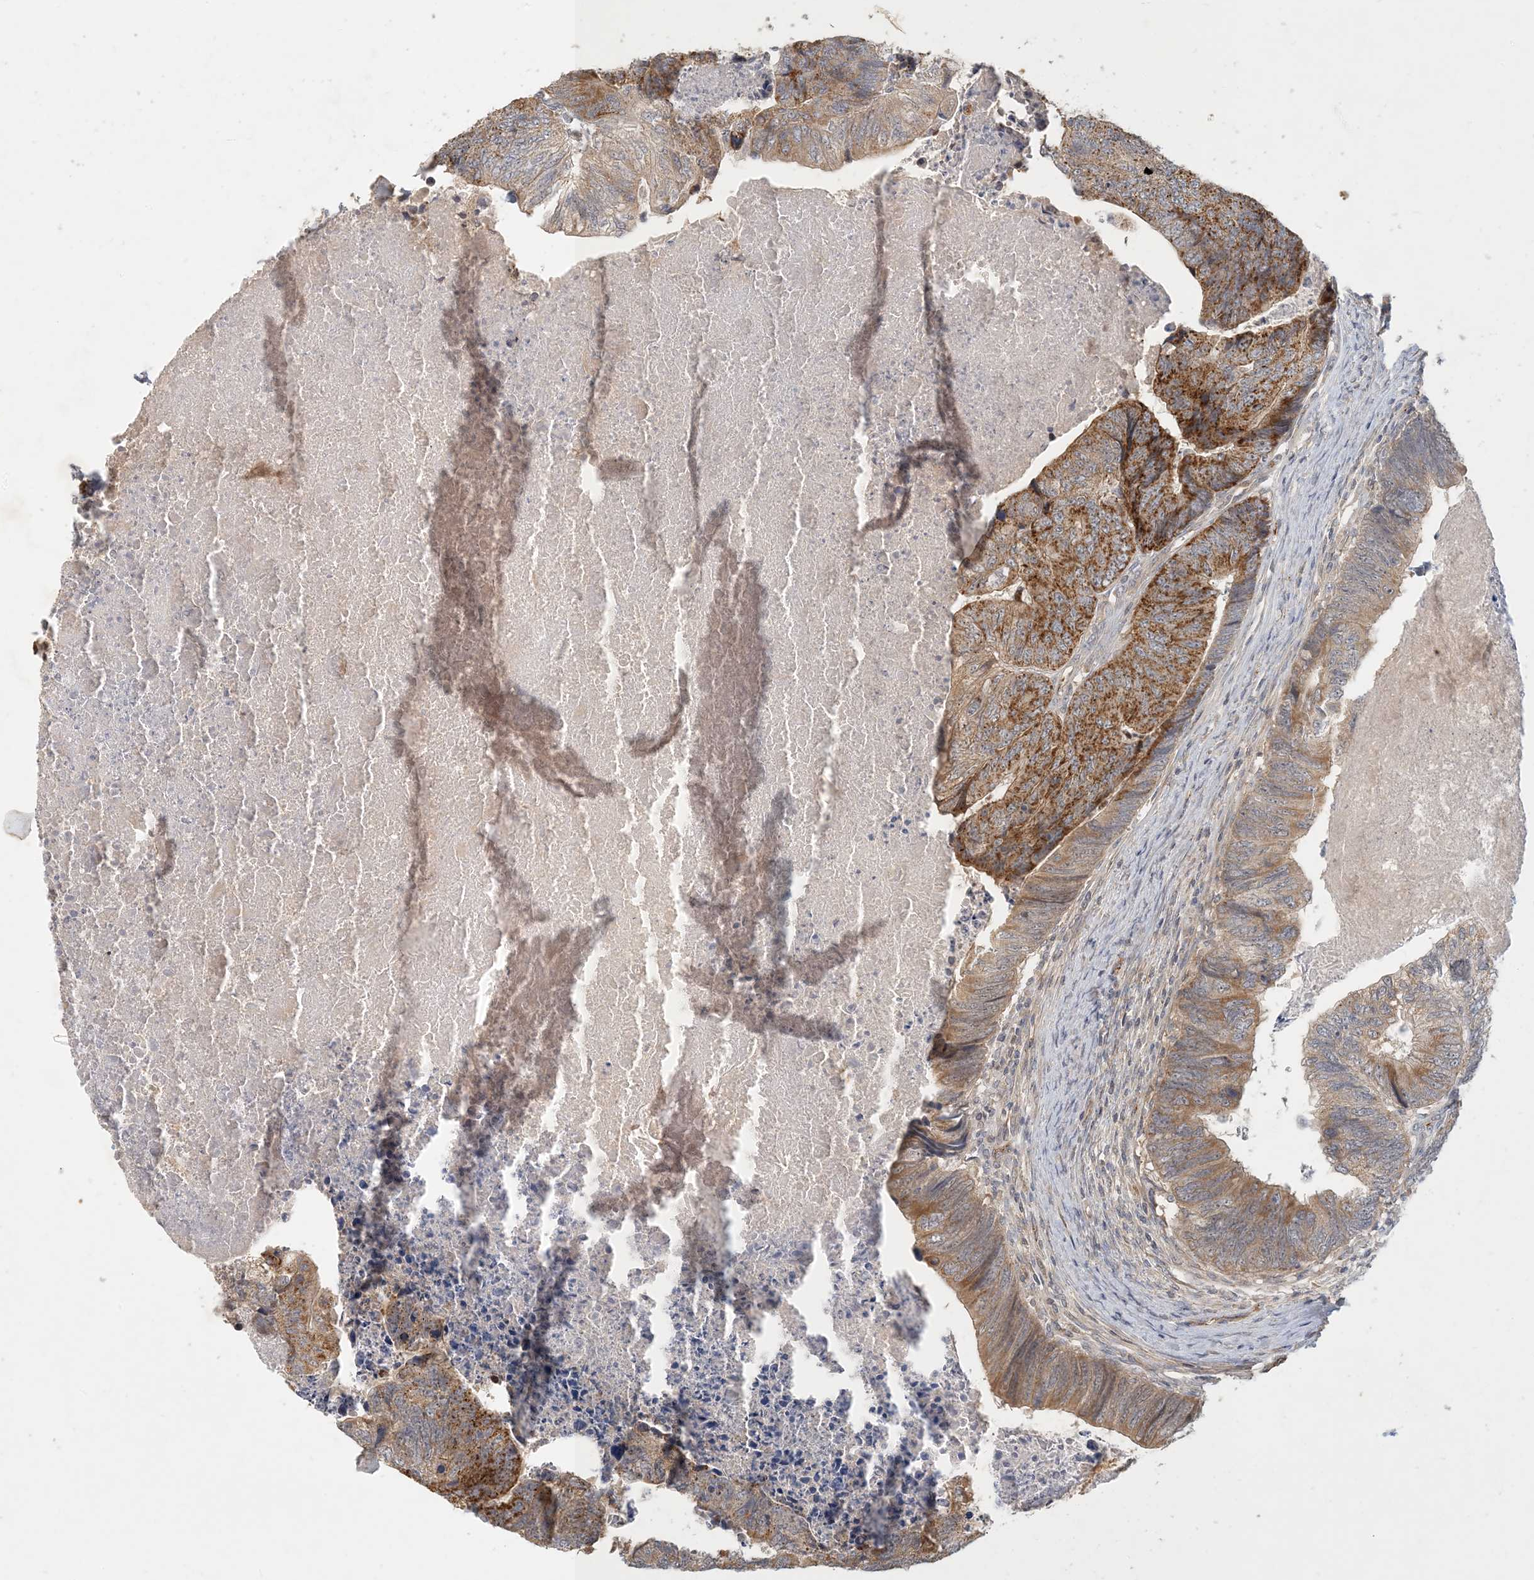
{"staining": {"intensity": "moderate", "quantity": ">75%", "location": "cytoplasmic/membranous"}, "tissue": "colorectal cancer", "cell_type": "Tumor cells", "image_type": "cancer", "snomed": [{"axis": "morphology", "description": "Adenocarcinoma, NOS"}, {"axis": "topography", "description": "Colon"}], "caption": "Tumor cells demonstrate medium levels of moderate cytoplasmic/membranous expression in about >75% of cells in colorectal cancer. Using DAB (3,3'-diaminobenzidine) (brown) and hematoxylin (blue) stains, captured at high magnification using brightfield microscopy.", "gene": "ZBTB3", "patient": {"sex": "female", "age": 67}}